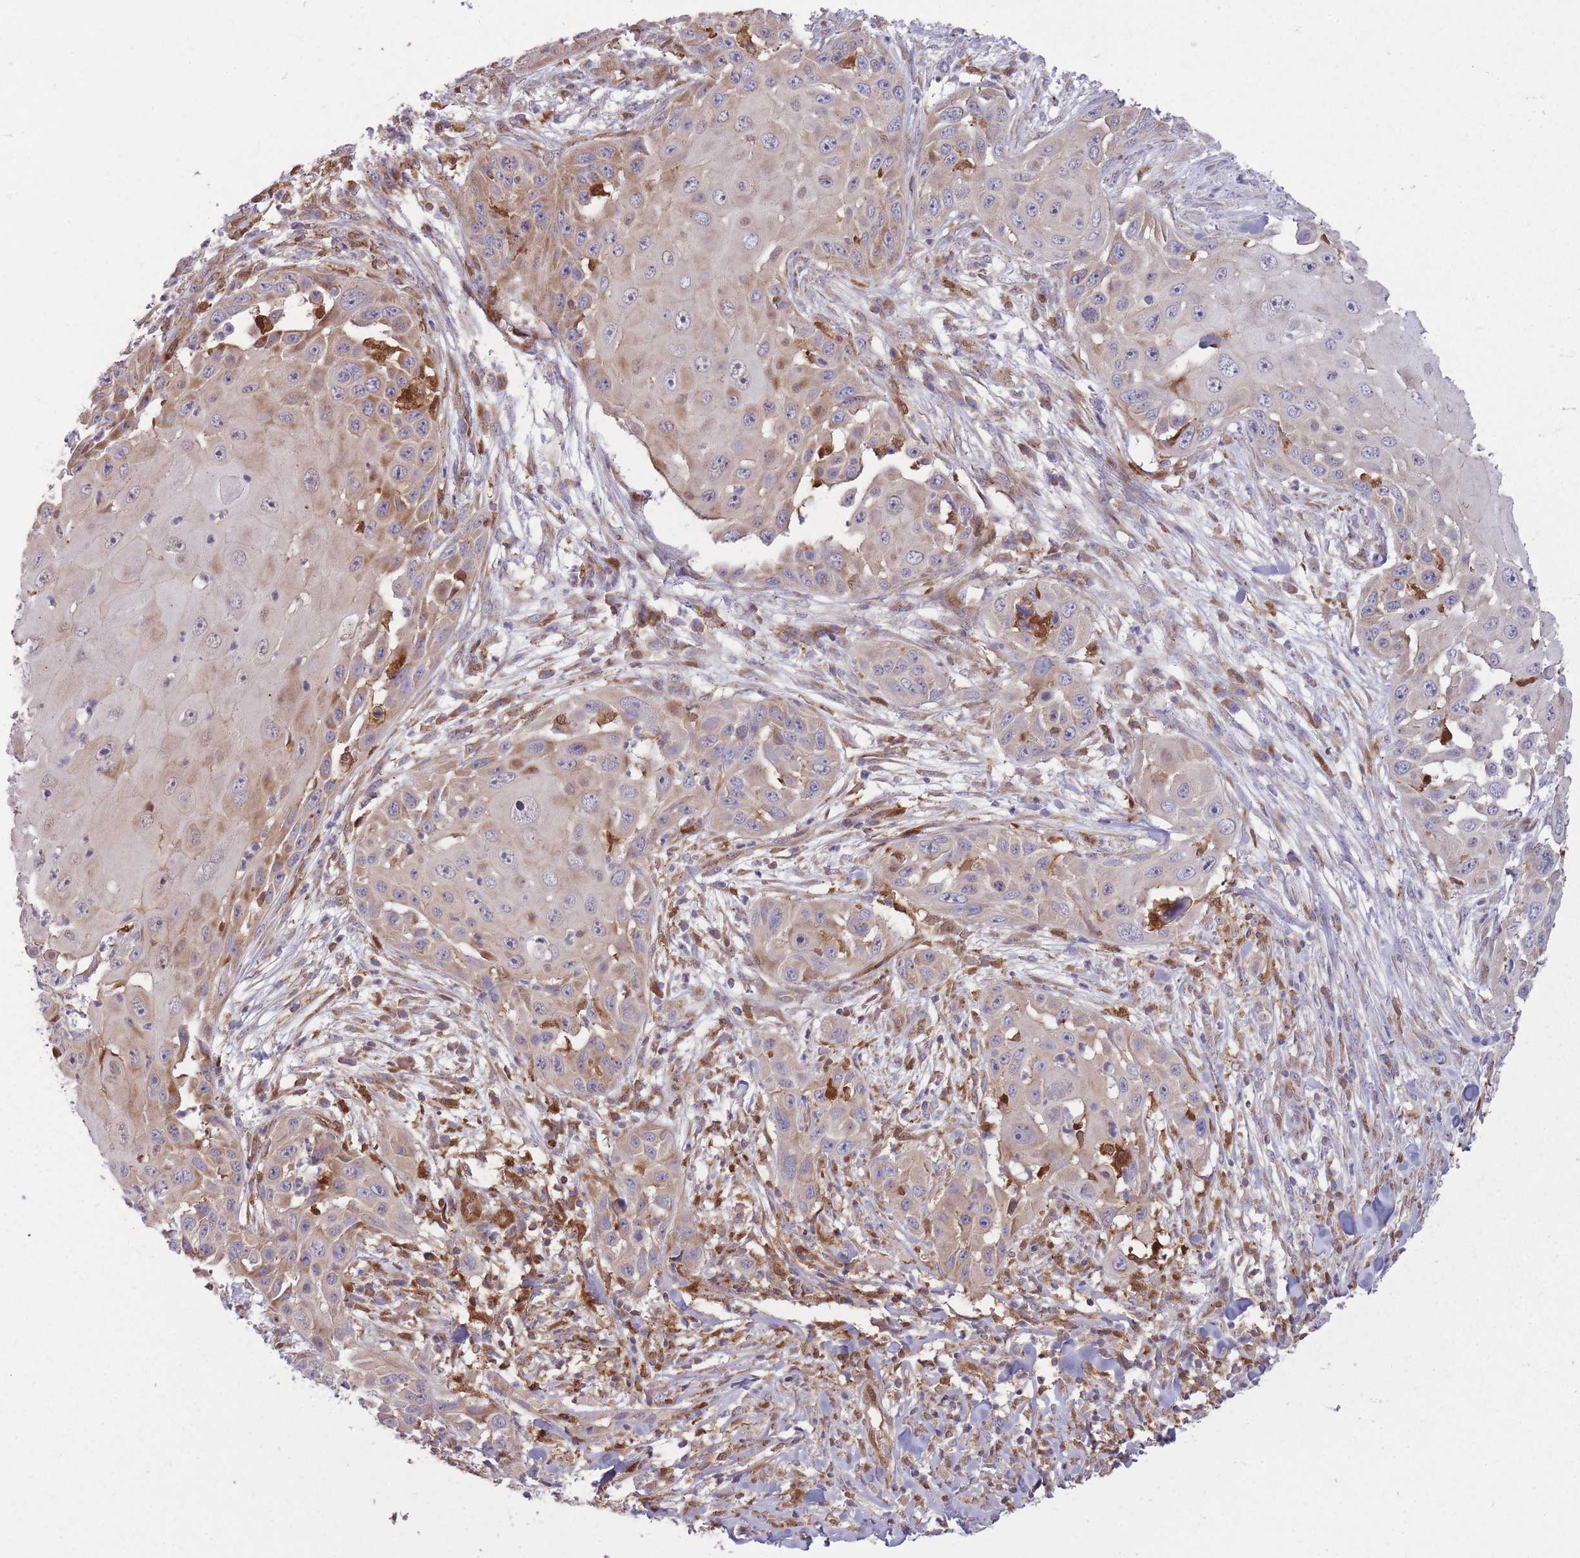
{"staining": {"intensity": "weak", "quantity": "25%-75%", "location": "cytoplasmic/membranous"}, "tissue": "skin cancer", "cell_type": "Tumor cells", "image_type": "cancer", "snomed": [{"axis": "morphology", "description": "Squamous cell carcinoma, NOS"}, {"axis": "topography", "description": "Skin"}], "caption": "A brown stain shows weak cytoplasmic/membranous staining of a protein in skin cancer (squamous cell carcinoma) tumor cells.", "gene": "LGALS9", "patient": {"sex": "female", "age": 44}}